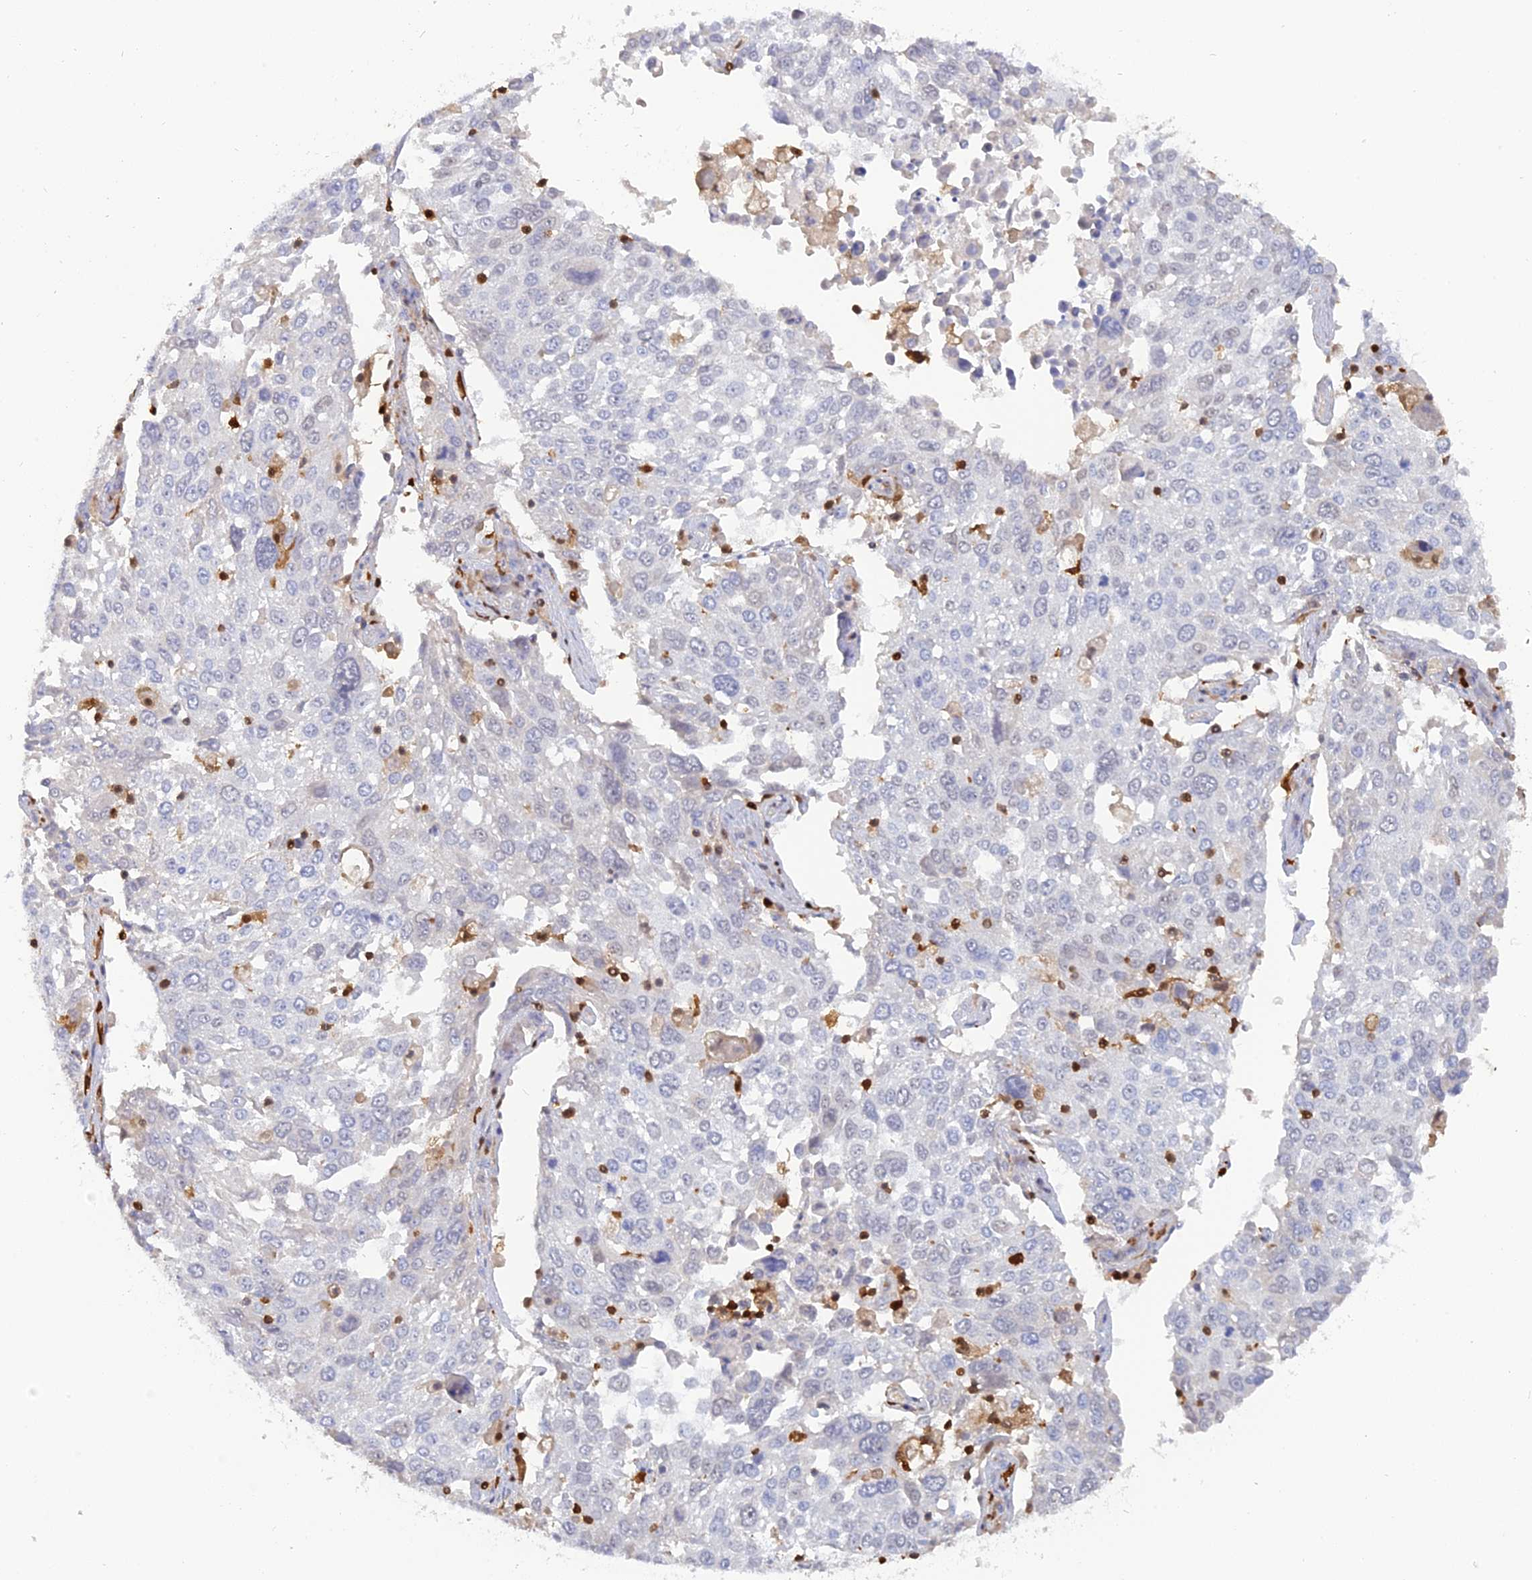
{"staining": {"intensity": "negative", "quantity": "none", "location": "none"}, "tissue": "lung cancer", "cell_type": "Tumor cells", "image_type": "cancer", "snomed": [{"axis": "morphology", "description": "Squamous cell carcinoma, NOS"}, {"axis": "topography", "description": "Lung"}], "caption": "Human lung cancer stained for a protein using immunohistochemistry (IHC) shows no expression in tumor cells.", "gene": "PGBD4", "patient": {"sex": "male", "age": 65}}